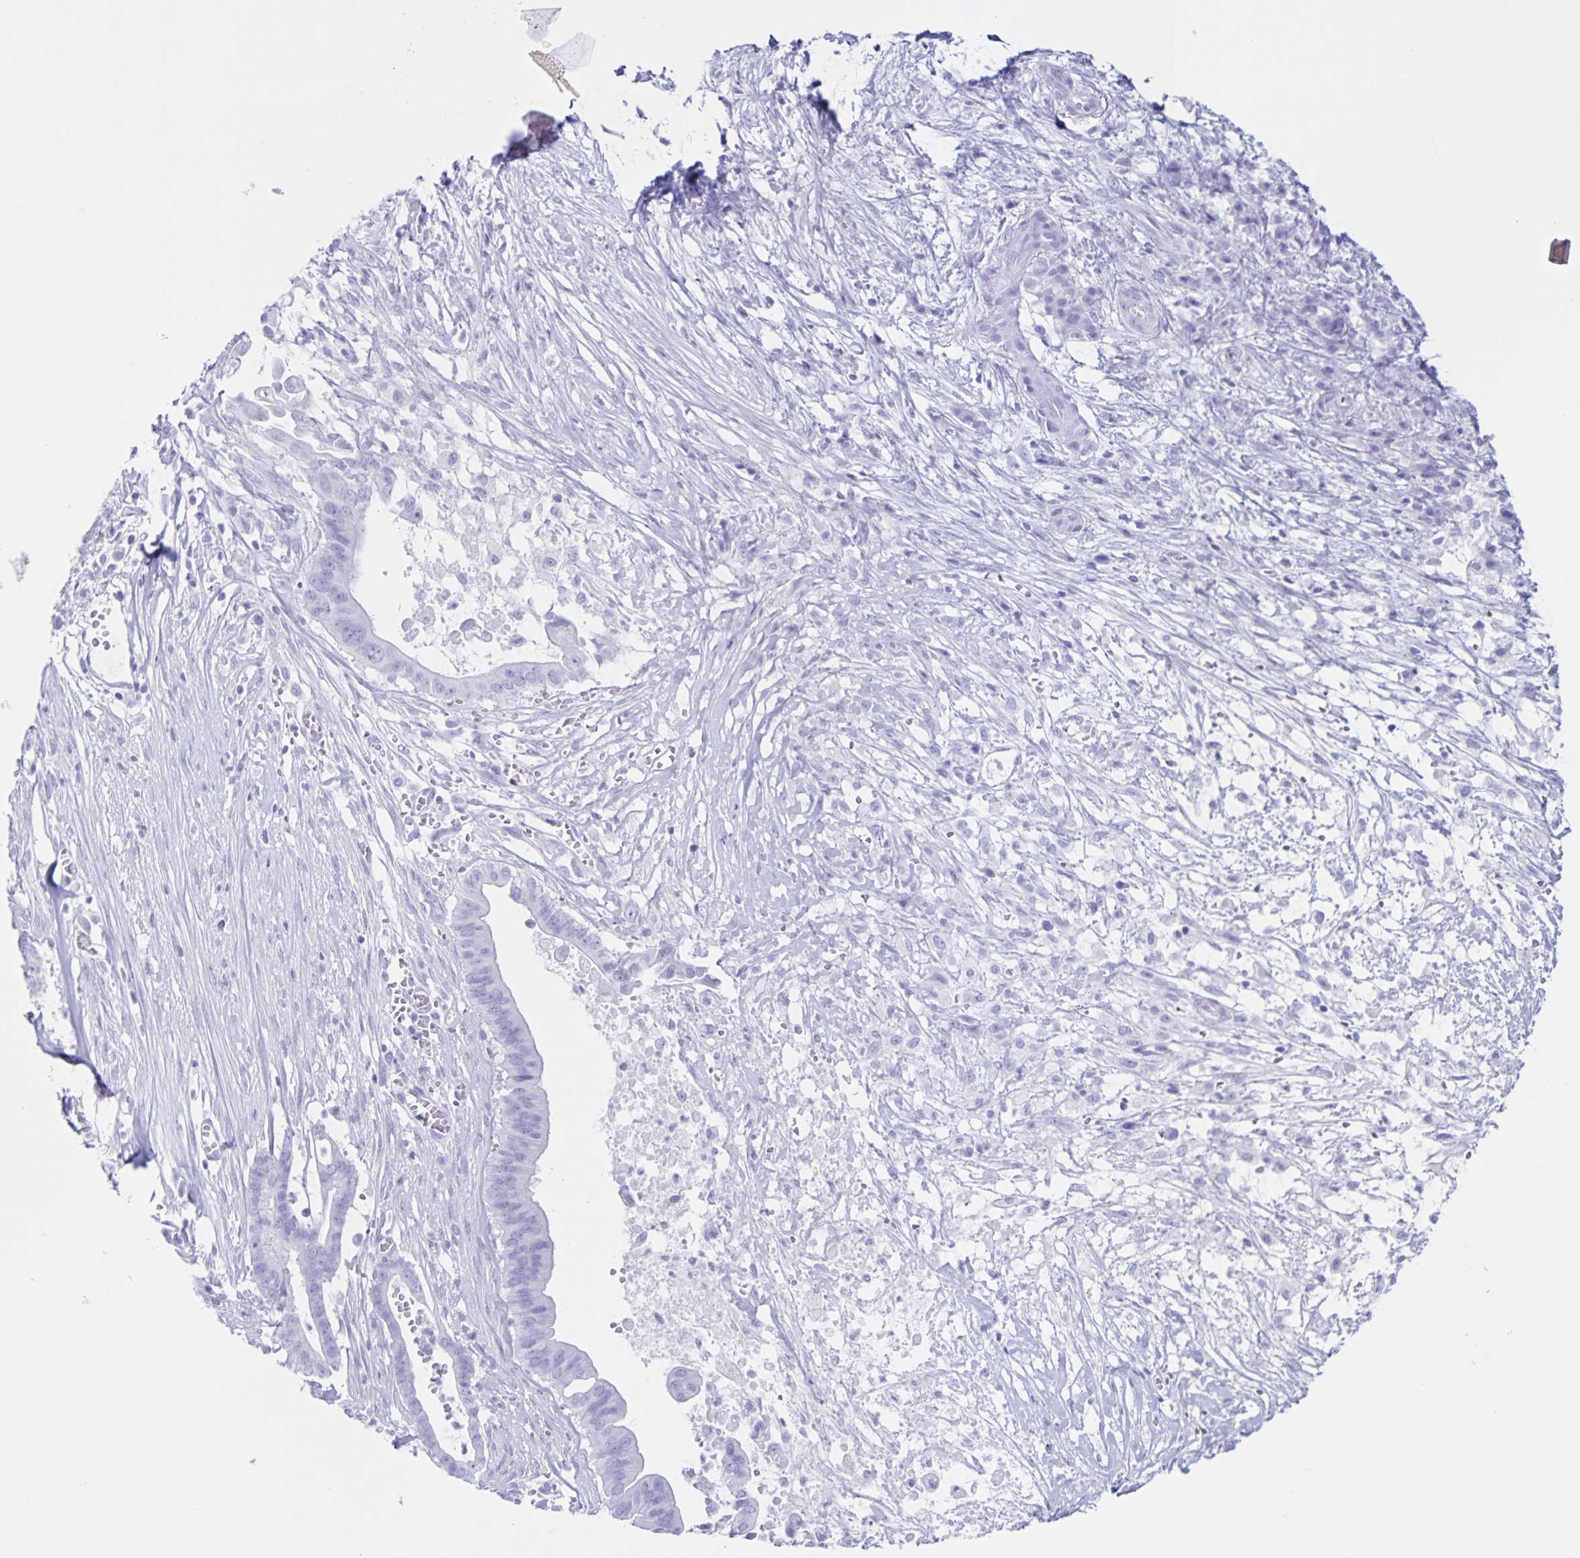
{"staining": {"intensity": "negative", "quantity": "none", "location": "none"}, "tissue": "pancreatic cancer", "cell_type": "Tumor cells", "image_type": "cancer", "snomed": [{"axis": "morphology", "description": "Adenocarcinoma, NOS"}, {"axis": "topography", "description": "Pancreas"}], "caption": "Protein analysis of pancreatic cancer reveals no significant expression in tumor cells. (Immunohistochemistry, brightfield microscopy, high magnification).", "gene": "C12orf56", "patient": {"sex": "male", "age": 61}}